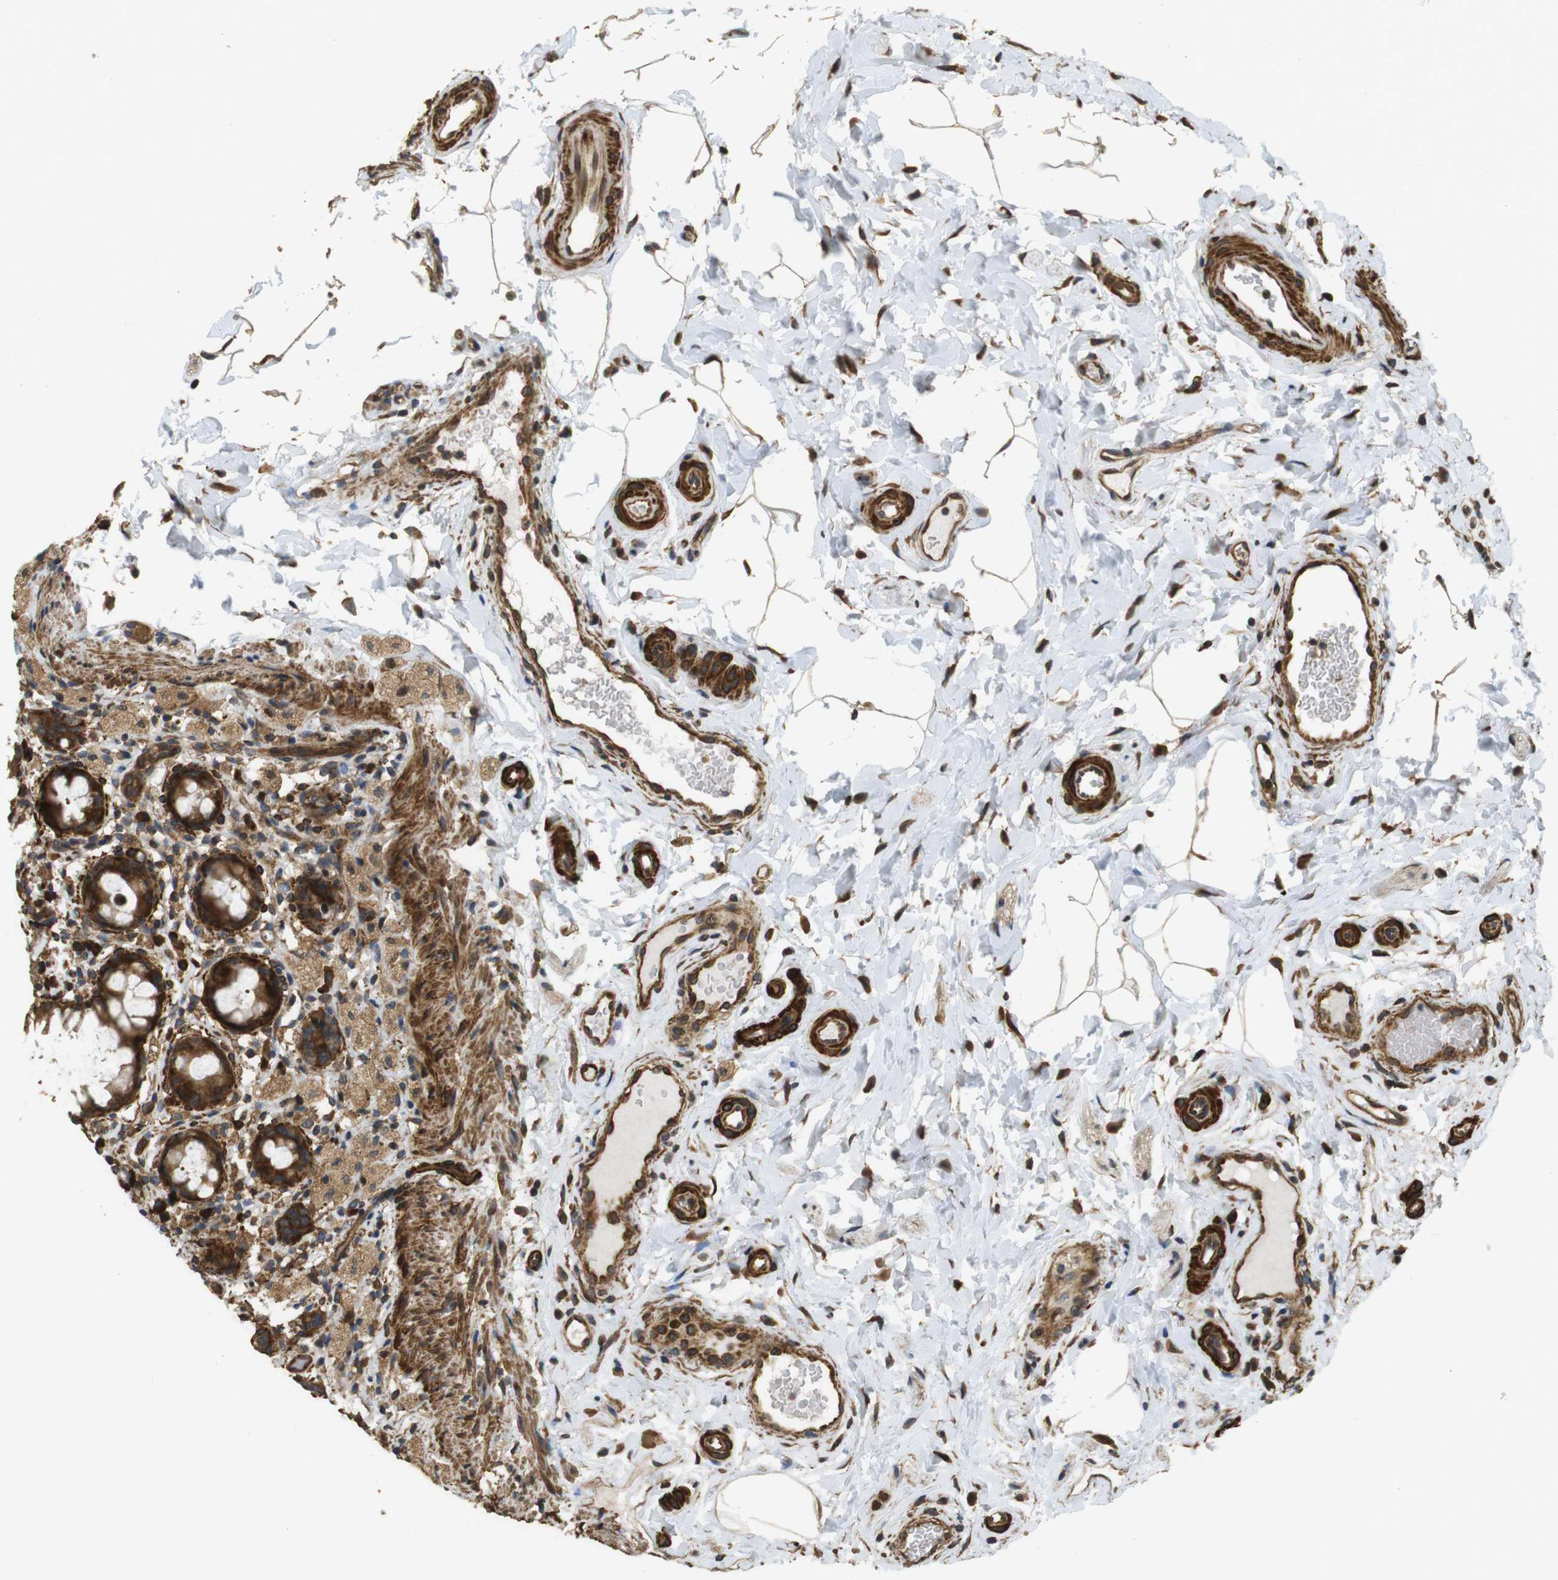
{"staining": {"intensity": "strong", "quantity": ">75%", "location": "cytoplasmic/membranous"}, "tissue": "rectum", "cell_type": "Glandular cells", "image_type": "normal", "snomed": [{"axis": "morphology", "description": "Normal tissue, NOS"}, {"axis": "topography", "description": "Rectum"}], "caption": "Immunohistochemical staining of normal rectum shows strong cytoplasmic/membranous protein expression in about >75% of glandular cells.", "gene": "BNIP3", "patient": {"sex": "male", "age": 44}}